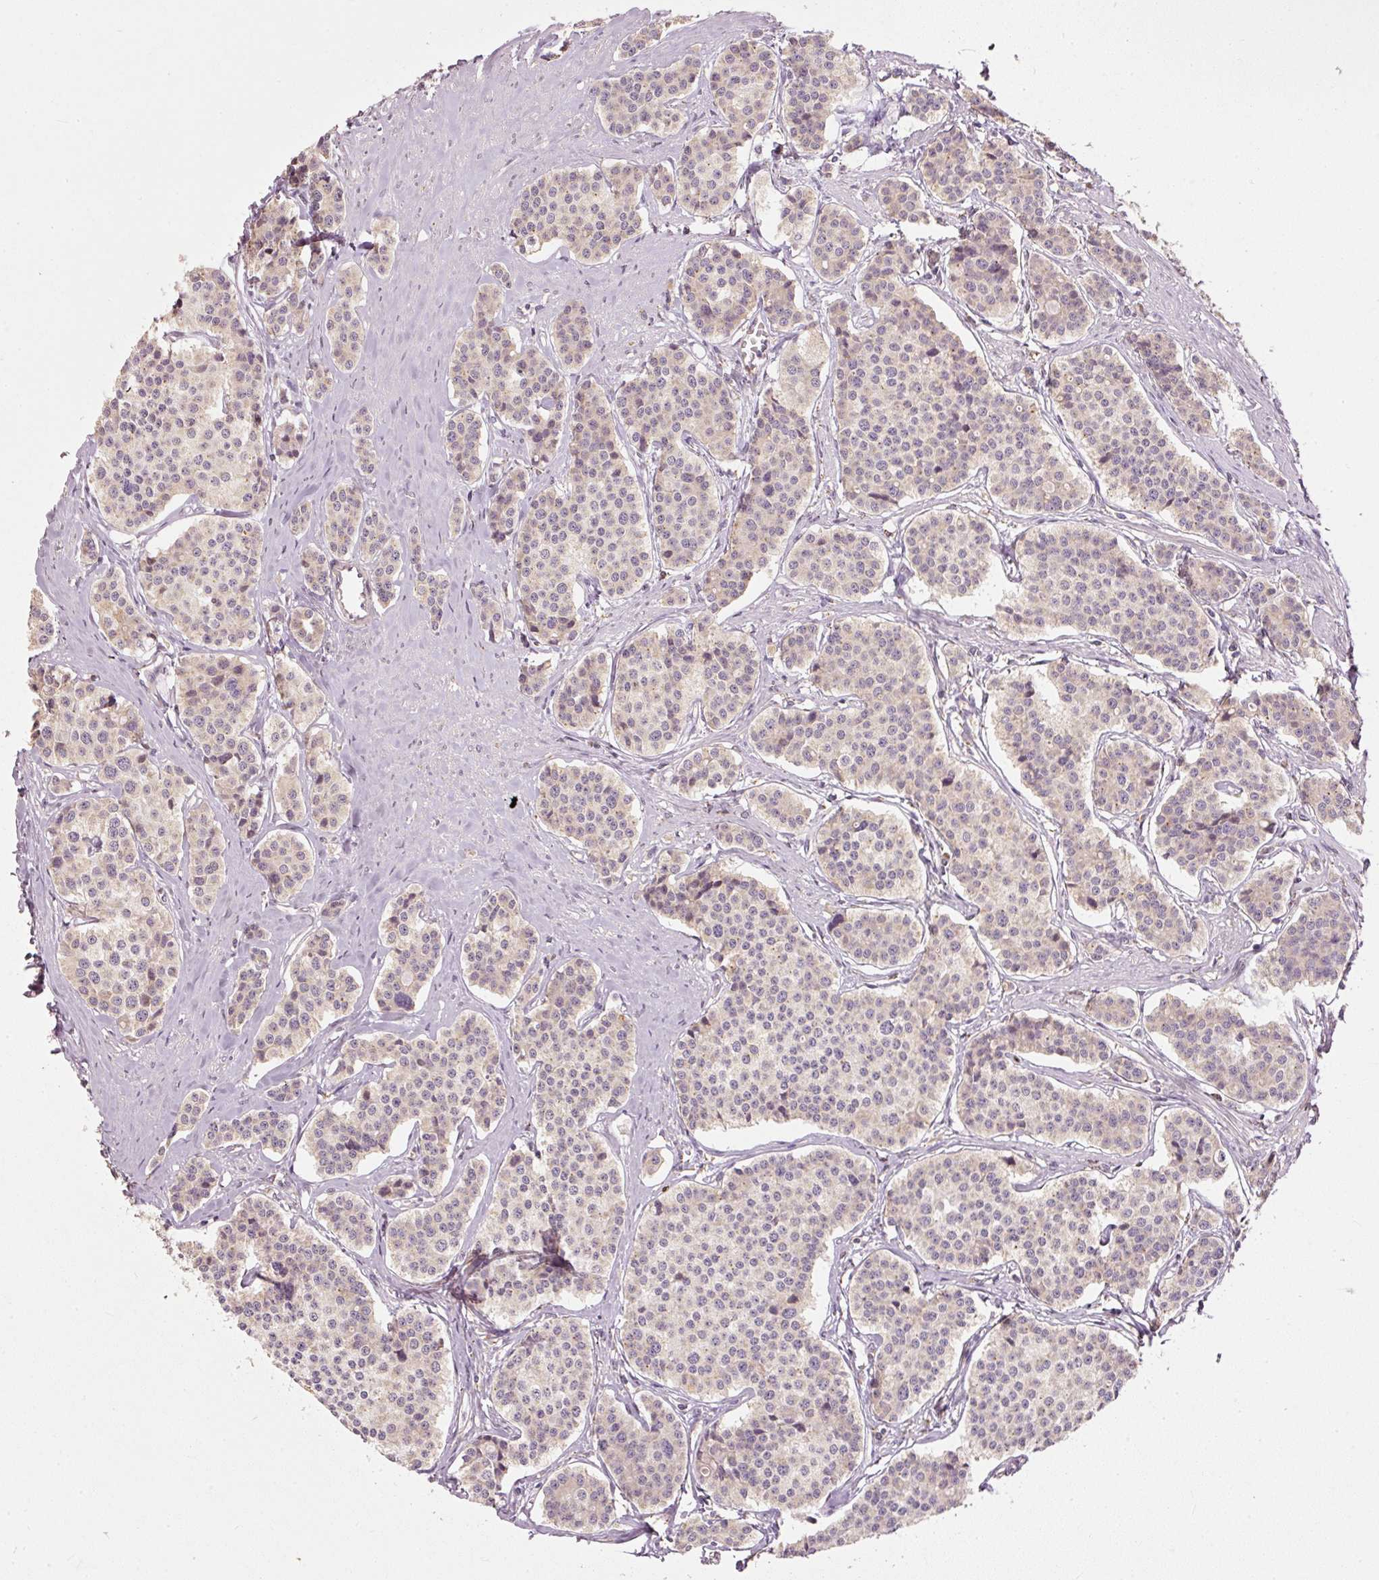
{"staining": {"intensity": "weak", "quantity": "25%-75%", "location": "cytoplasmic/membranous"}, "tissue": "carcinoid", "cell_type": "Tumor cells", "image_type": "cancer", "snomed": [{"axis": "morphology", "description": "Carcinoid, malignant, NOS"}, {"axis": "topography", "description": "Small intestine"}], "caption": "Carcinoid tissue shows weak cytoplasmic/membranous expression in approximately 25%-75% of tumor cells Nuclei are stained in blue.", "gene": "MTHFD1L", "patient": {"sex": "male", "age": 60}}